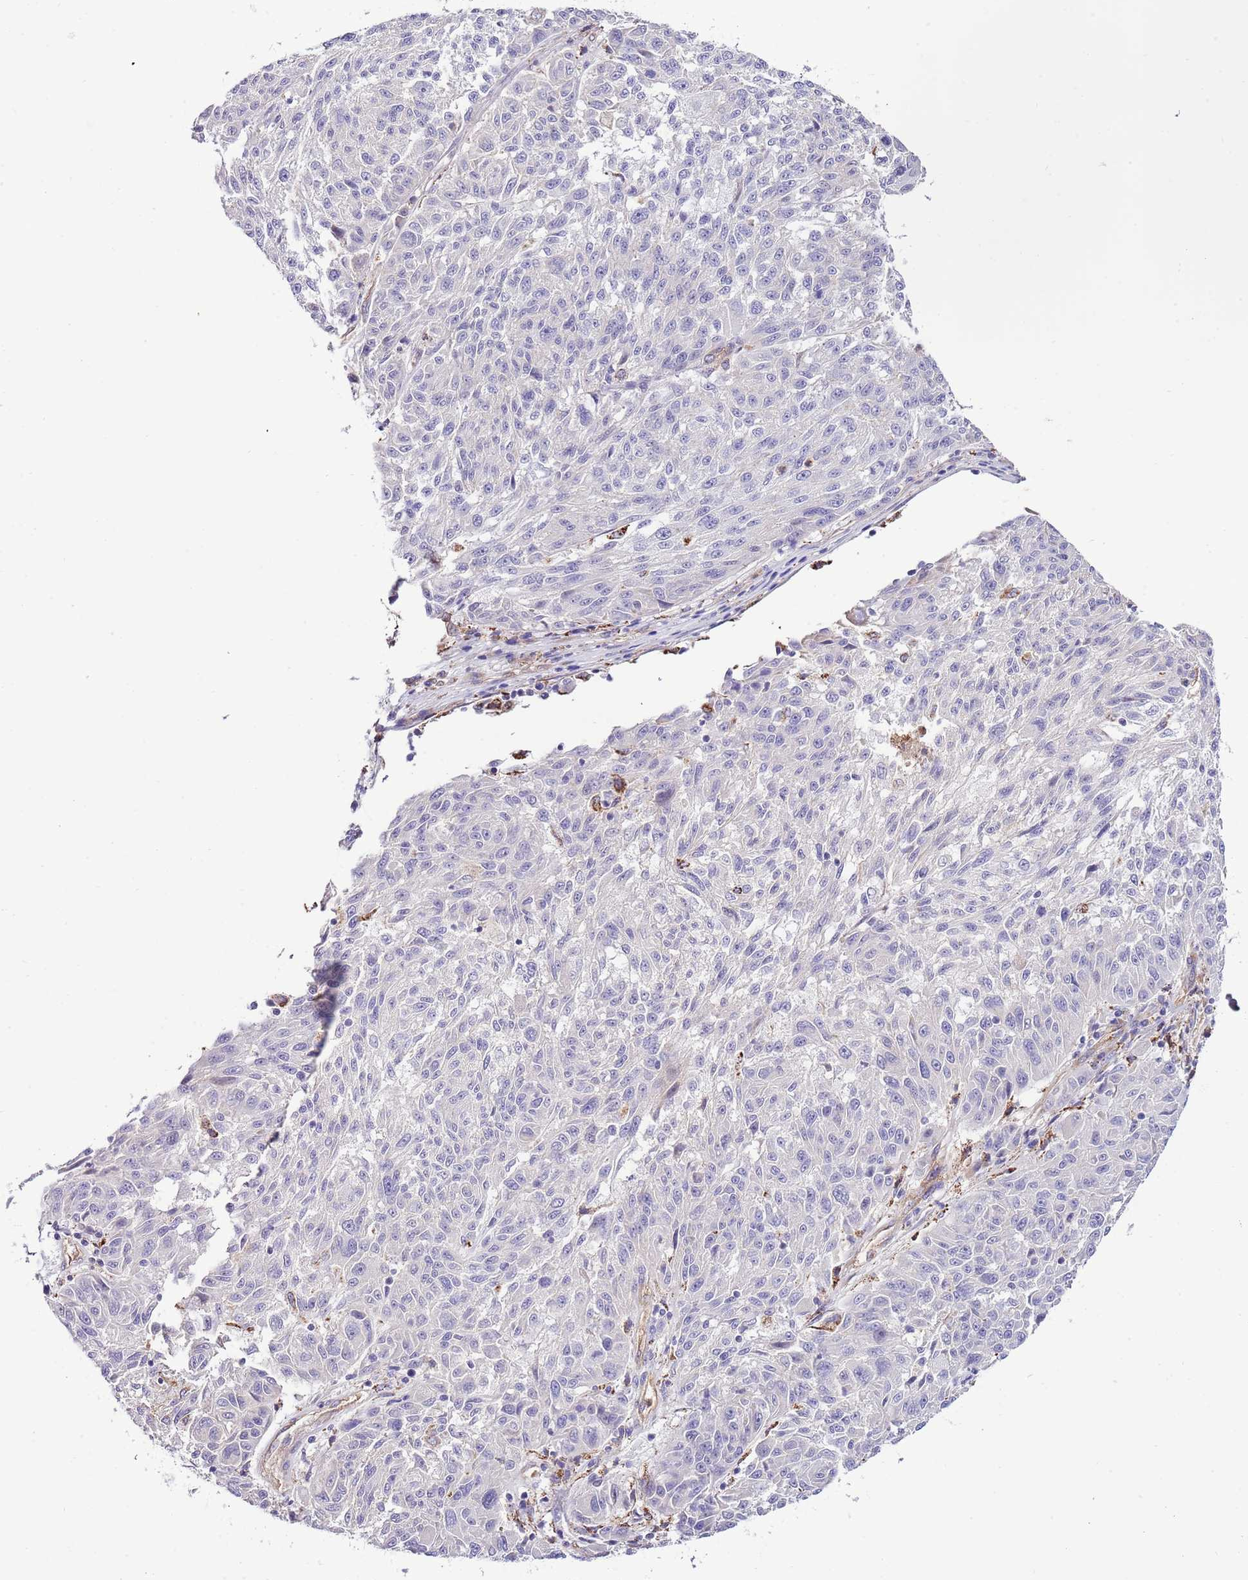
{"staining": {"intensity": "negative", "quantity": "none", "location": "none"}, "tissue": "melanoma", "cell_type": "Tumor cells", "image_type": "cancer", "snomed": [{"axis": "morphology", "description": "Malignant melanoma, NOS"}, {"axis": "topography", "description": "Skin"}], "caption": "Immunohistochemistry (IHC) of melanoma reveals no expression in tumor cells. (Stains: DAB (3,3'-diaminobenzidine) immunohistochemistry with hematoxylin counter stain, Microscopy: brightfield microscopy at high magnification).", "gene": "DOCK6", "patient": {"sex": "male", "age": 53}}